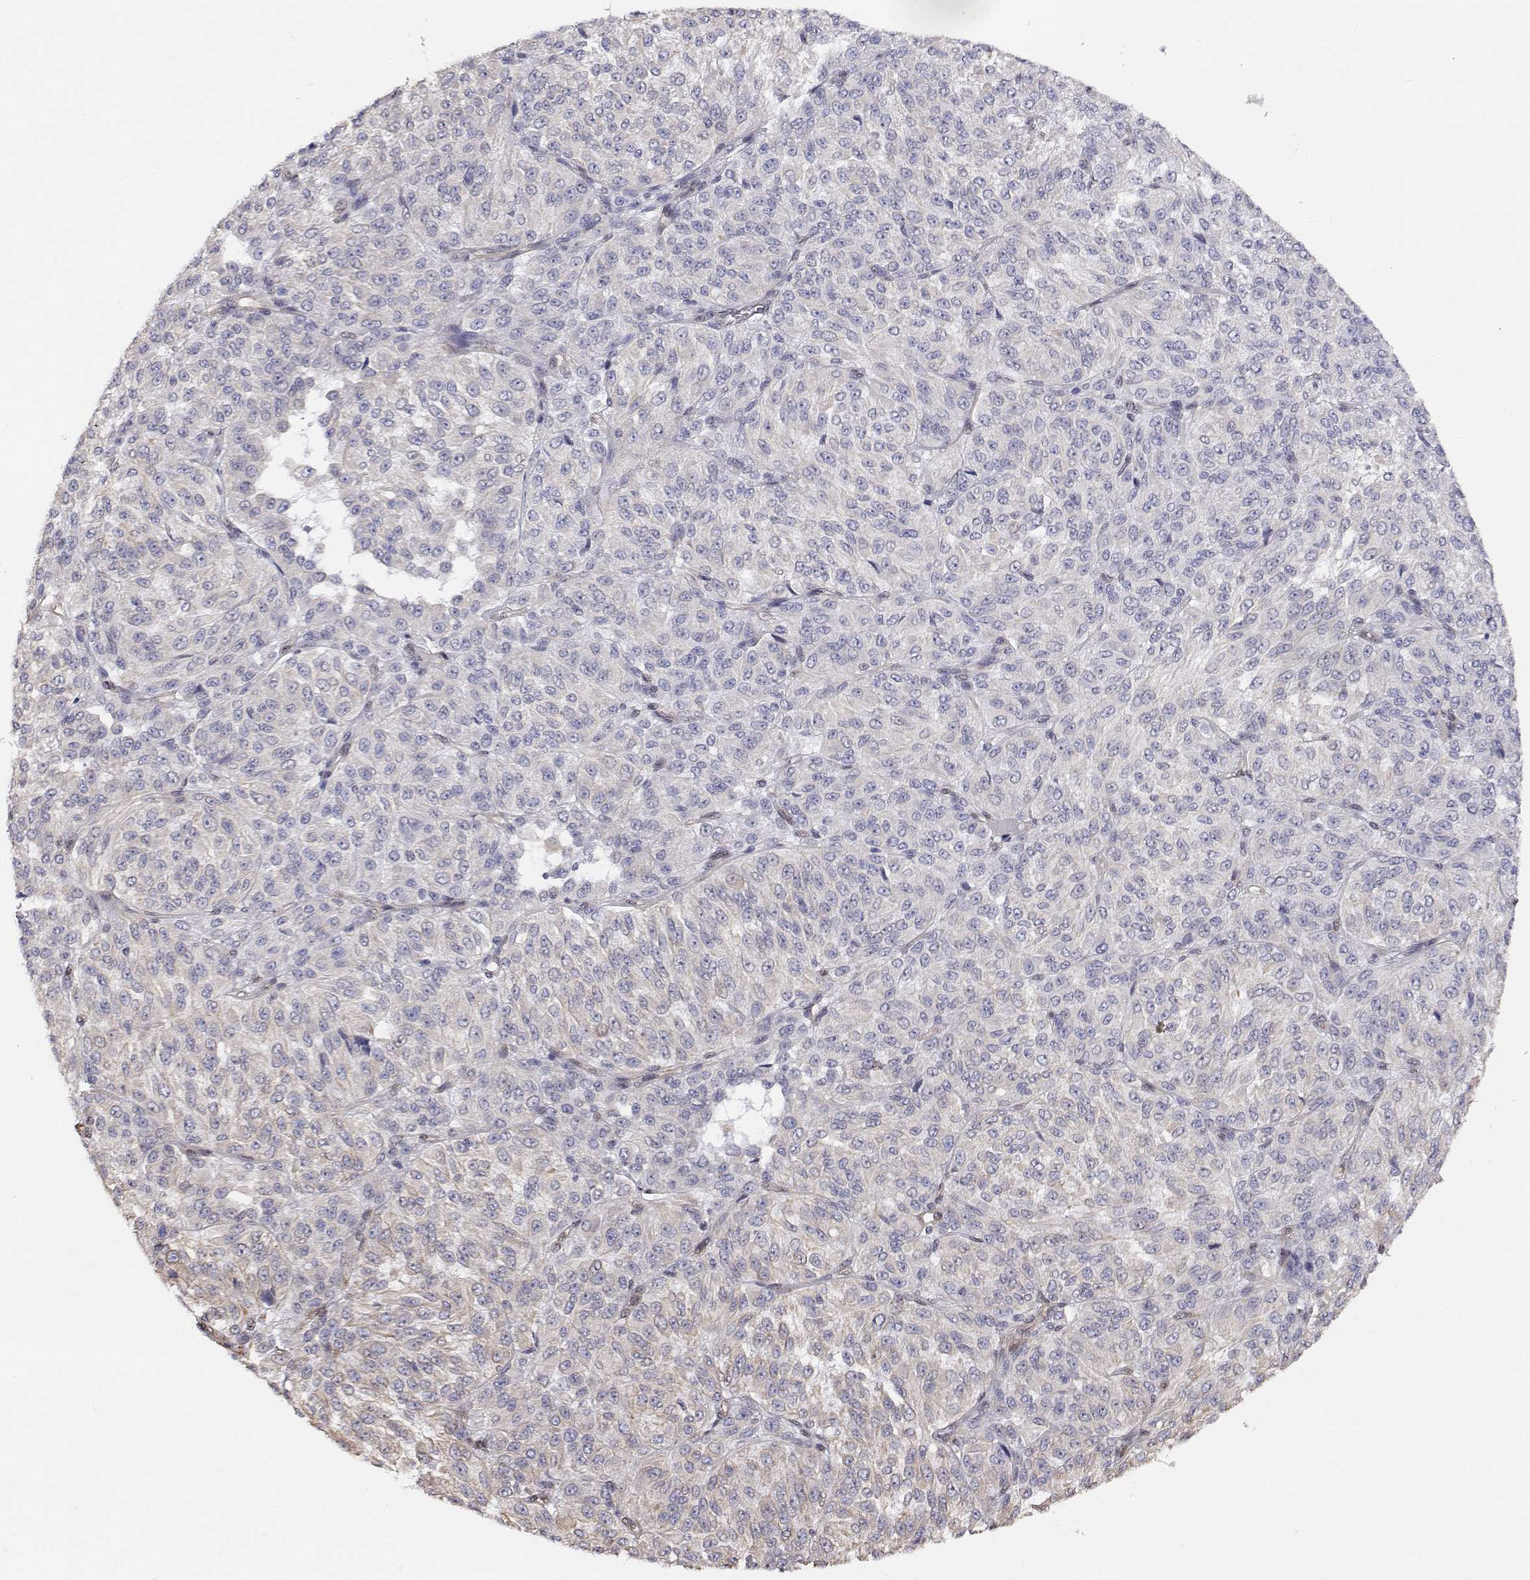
{"staining": {"intensity": "negative", "quantity": "none", "location": "none"}, "tissue": "melanoma", "cell_type": "Tumor cells", "image_type": "cancer", "snomed": [{"axis": "morphology", "description": "Malignant melanoma, Metastatic site"}, {"axis": "topography", "description": "Brain"}], "caption": "IHC photomicrograph of human melanoma stained for a protein (brown), which reveals no positivity in tumor cells.", "gene": "GSDMA", "patient": {"sex": "female", "age": 56}}